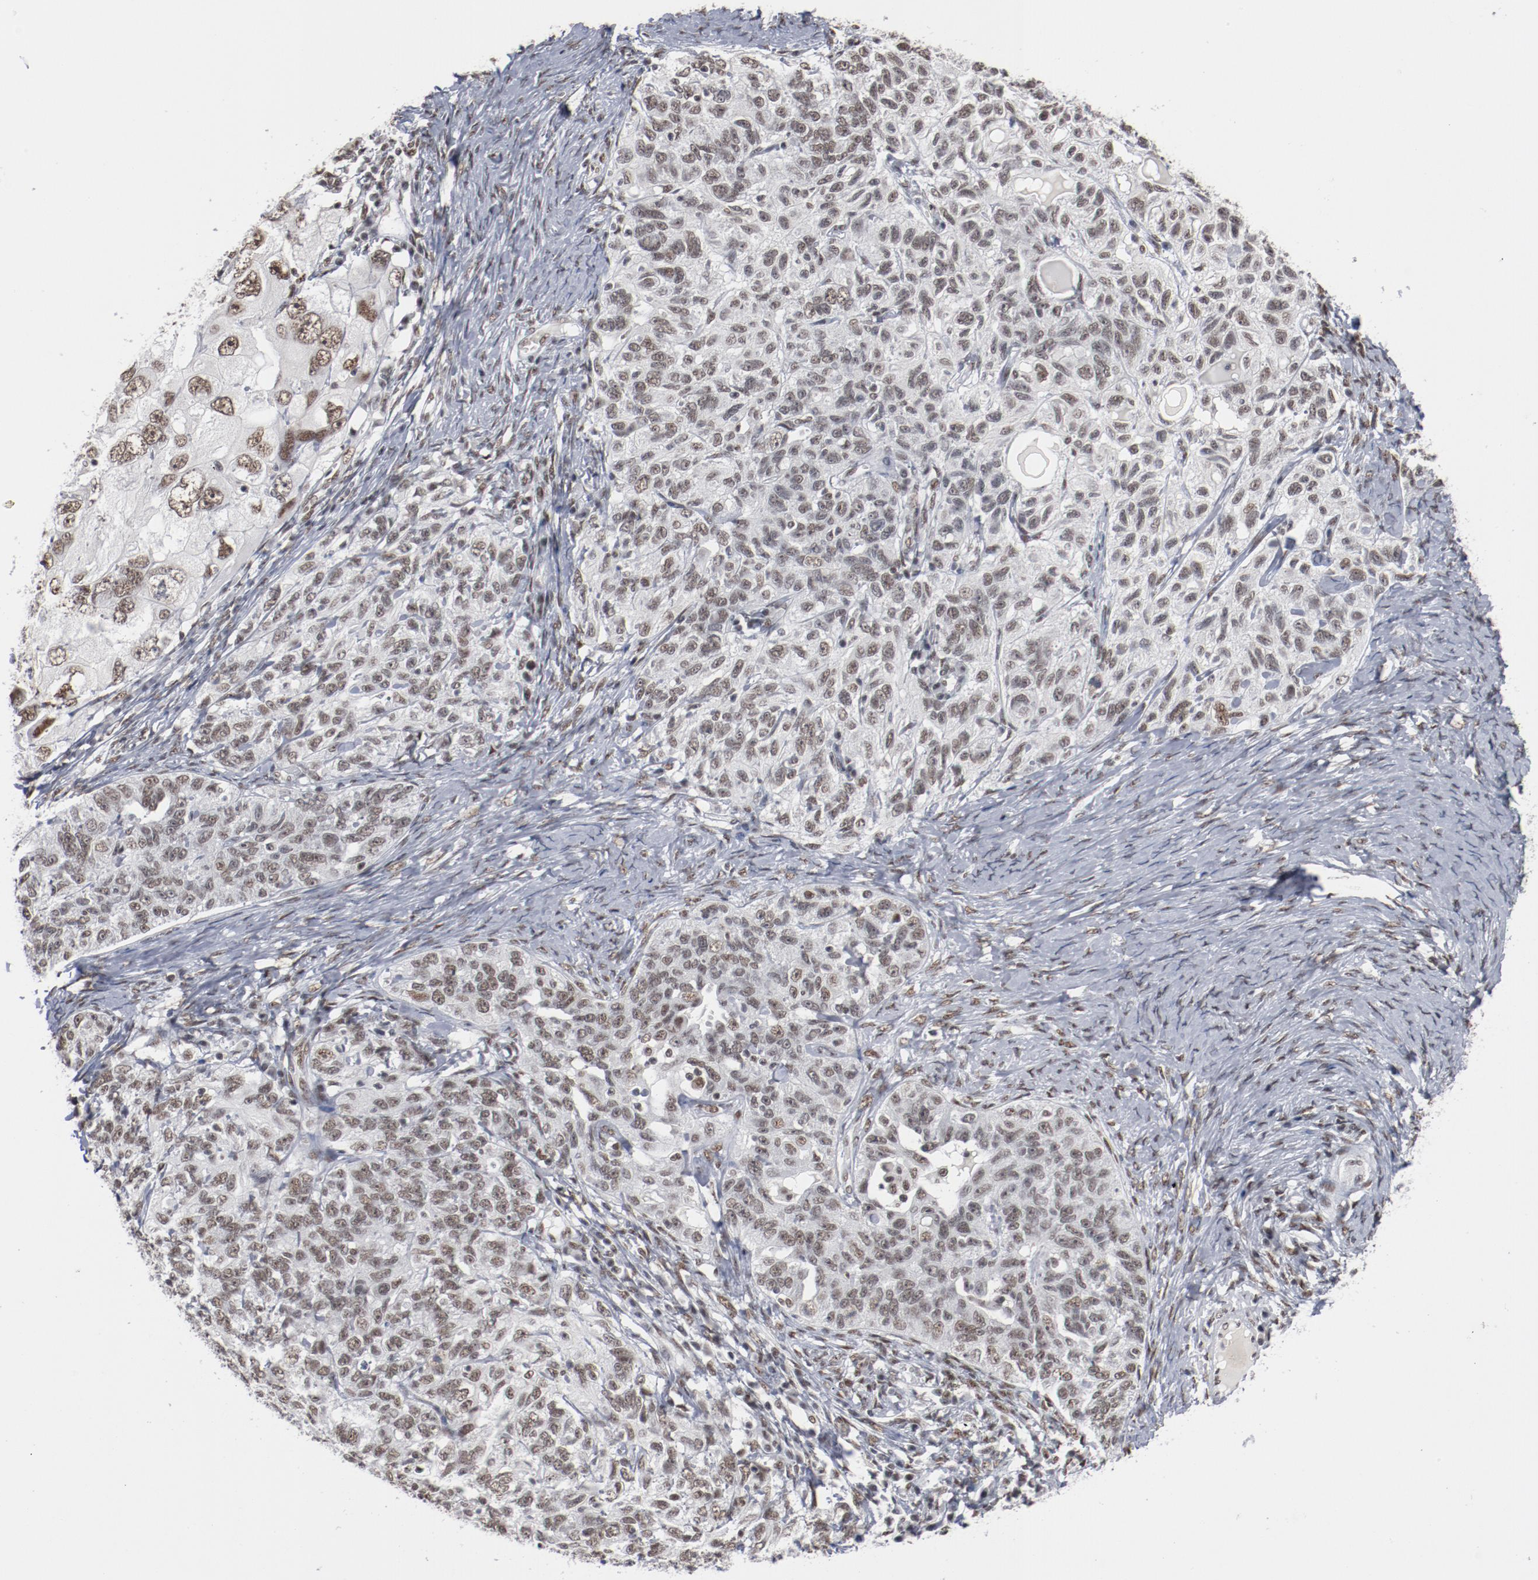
{"staining": {"intensity": "weak", "quantity": ">75%", "location": "nuclear"}, "tissue": "ovarian cancer", "cell_type": "Tumor cells", "image_type": "cancer", "snomed": [{"axis": "morphology", "description": "Cystadenocarcinoma, serous, NOS"}, {"axis": "topography", "description": "Ovary"}], "caption": "Immunohistochemical staining of human ovarian cancer demonstrates low levels of weak nuclear expression in about >75% of tumor cells.", "gene": "BUB3", "patient": {"sex": "female", "age": 82}}